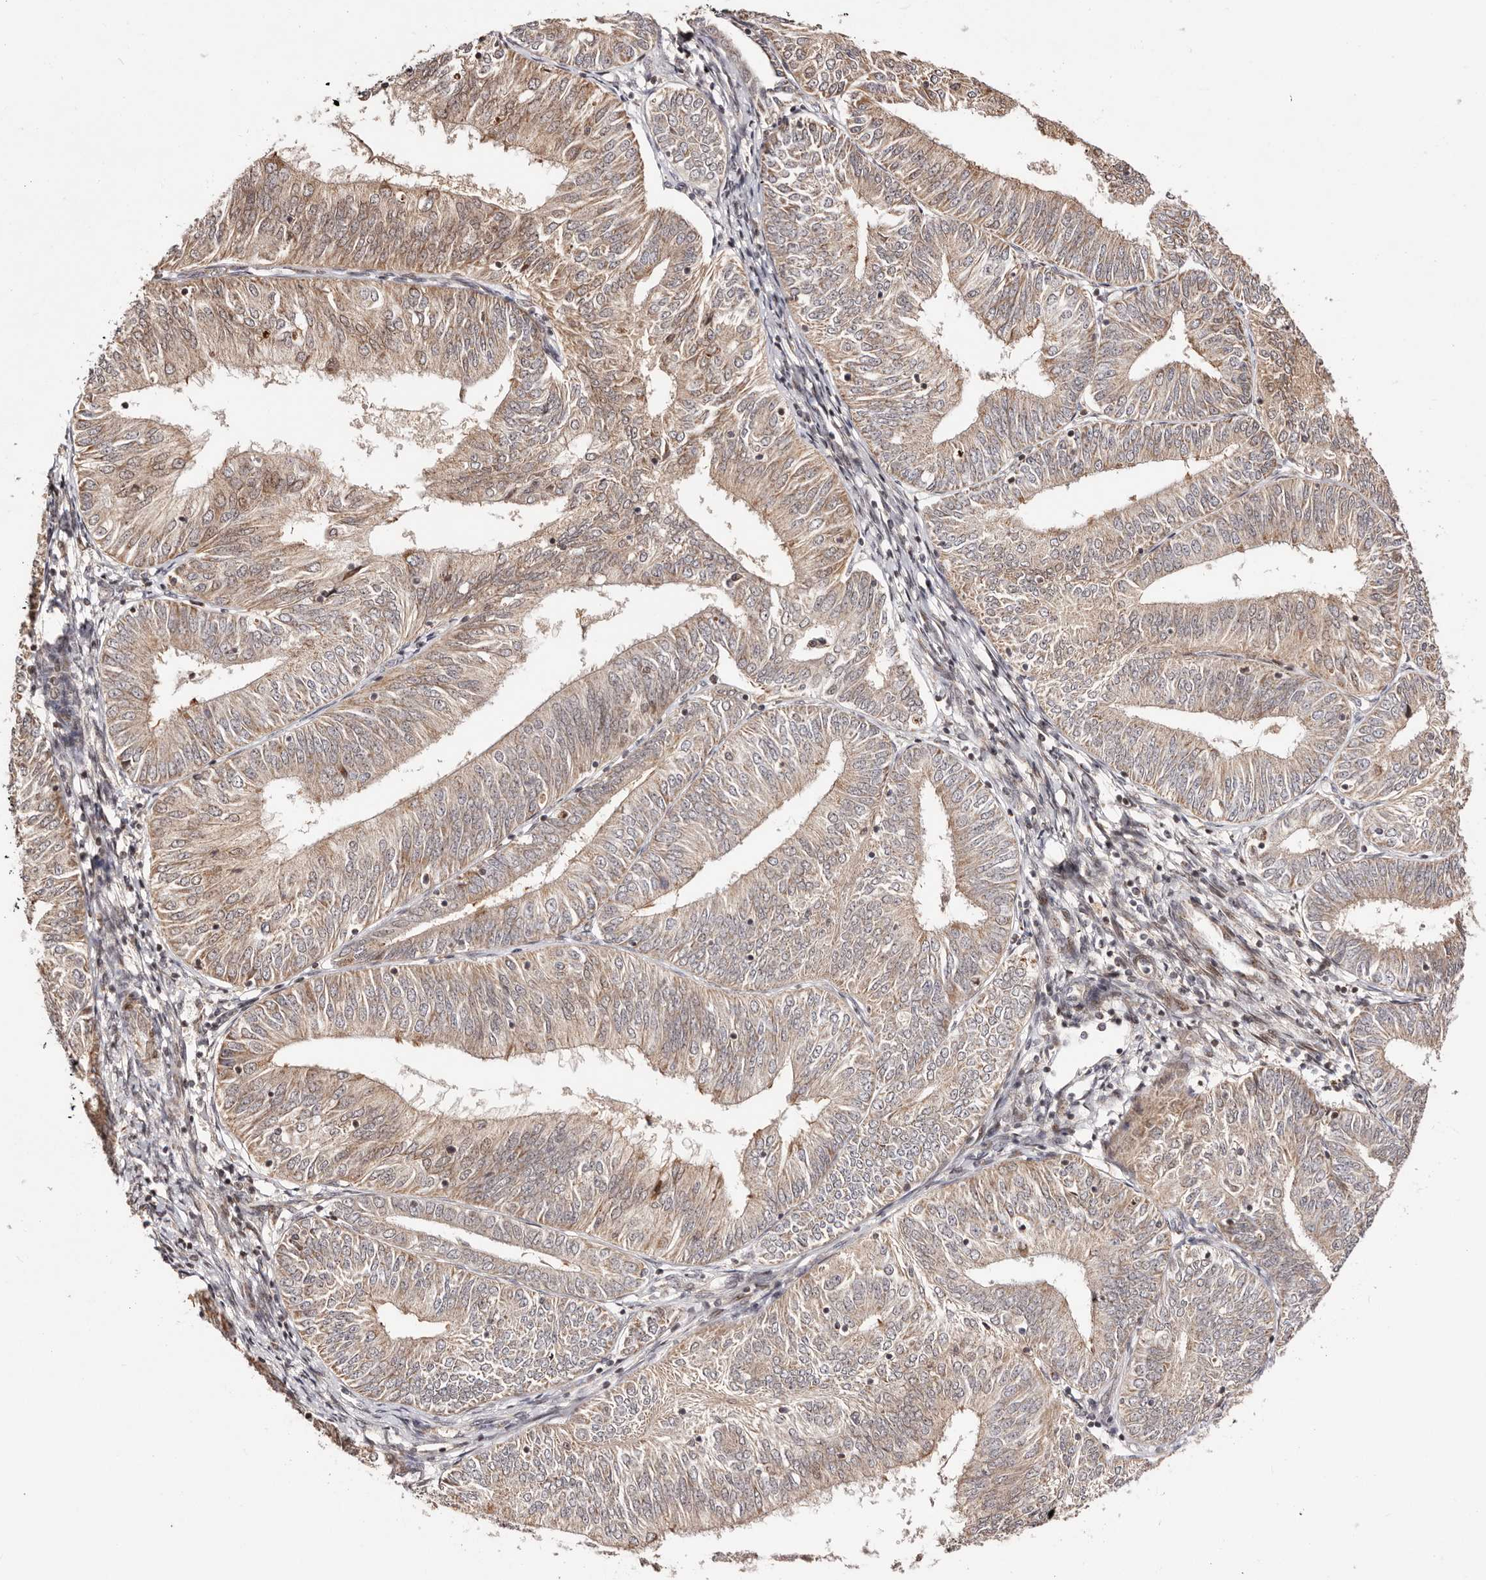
{"staining": {"intensity": "weak", "quantity": ">75%", "location": "cytoplasmic/membranous"}, "tissue": "endometrial cancer", "cell_type": "Tumor cells", "image_type": "cancer", "snomed": [{"axis": "morphology", "description": "Adenocarcinoma, NOS"}, {"axis": "topography", "description": "Endometrium"}], "caption": "Brown immunohistochemical staining in endometrial cancer displays weak cytoplasmic/membranous positivity in approximately >75% of tumor cells.", "gene": "HIVEP3", "patient": {"sex": "female", "age": 58}}